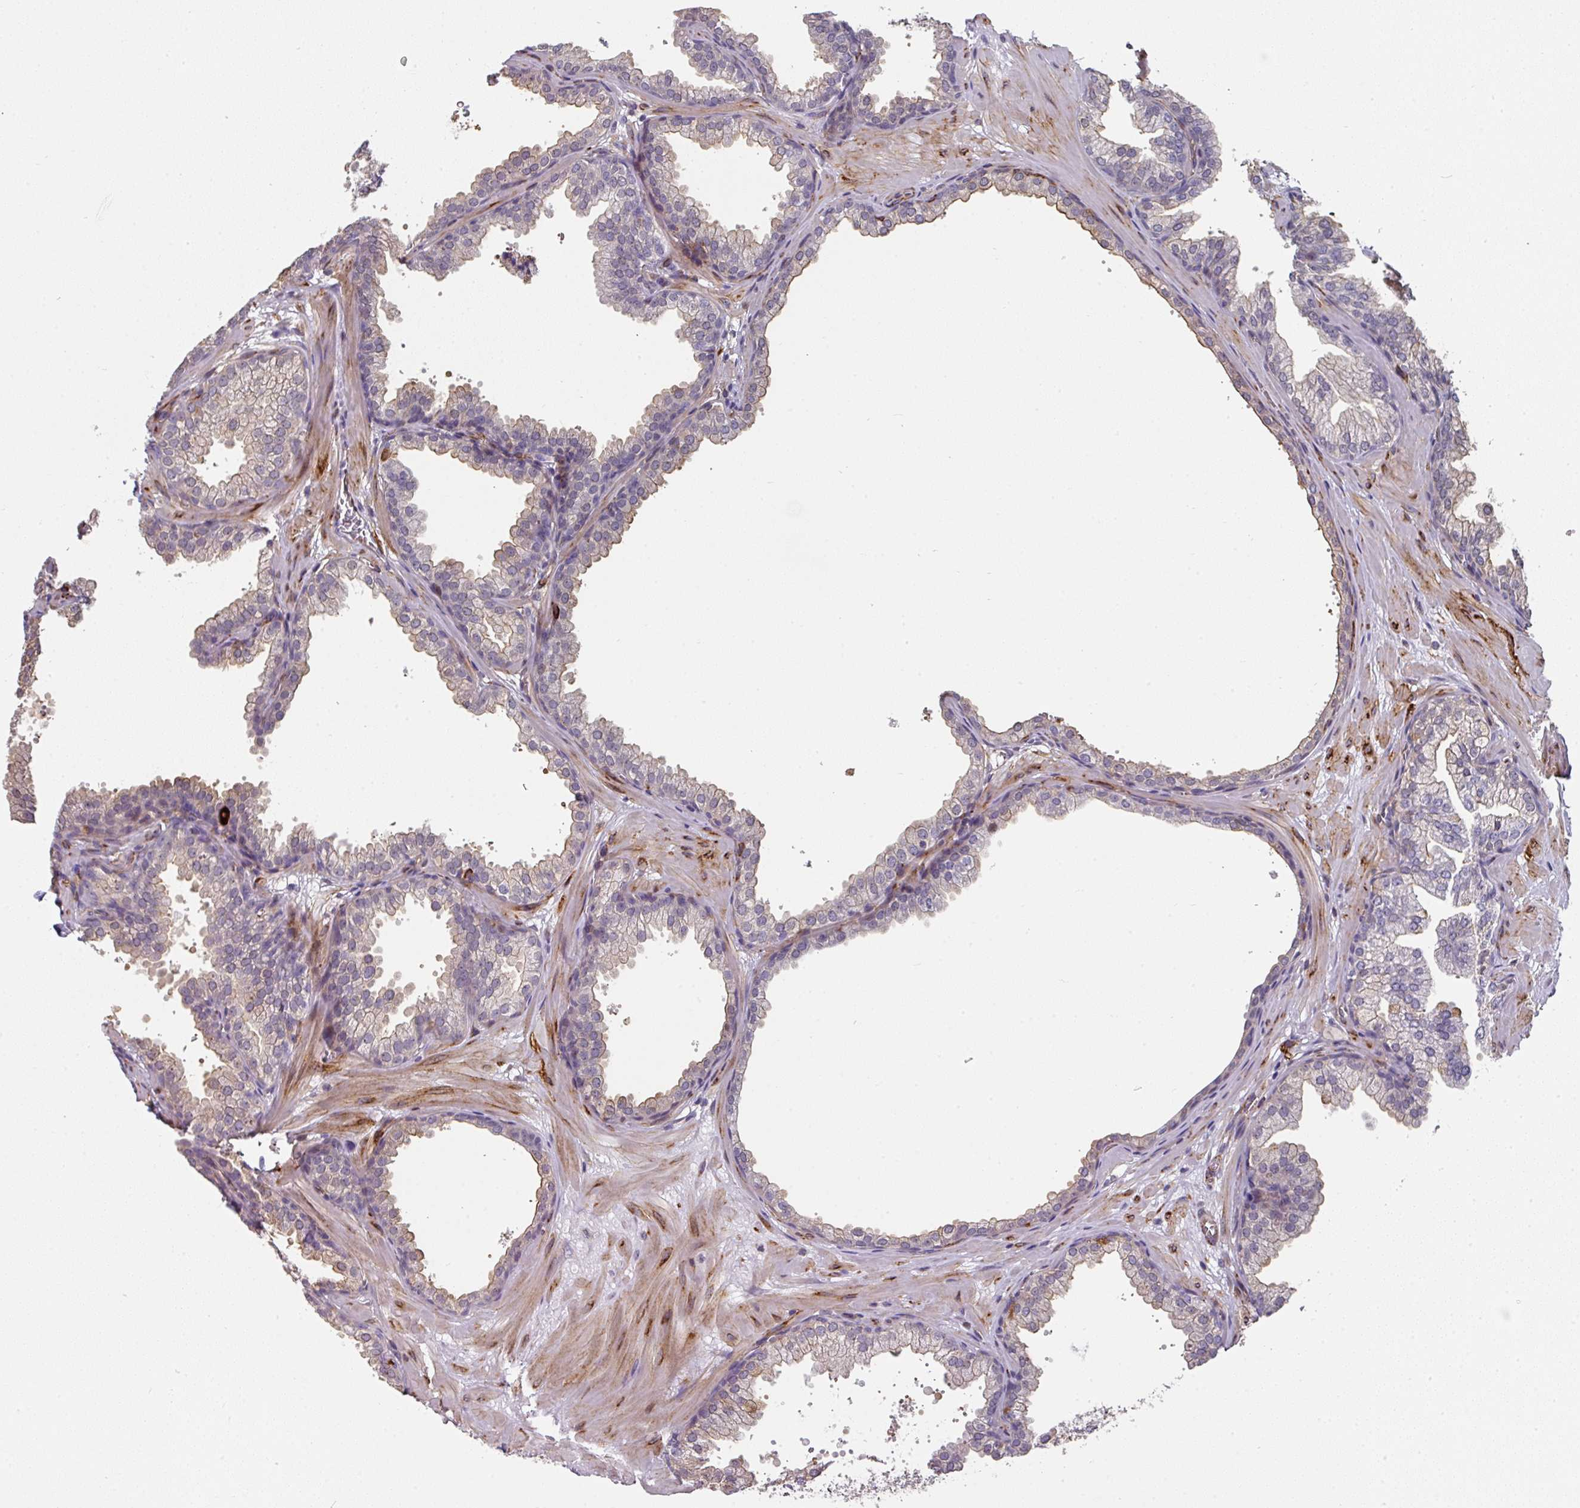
{"staining": {"intensity": "weak", "quantity": "<25%", "location": "cytoplasmic/membranous"}, "tissue": "prostate", "cell_type": "Glandular cells", "image_type": "normal", "snomed": [{"axis": "morphology", "description": "Normal tissue, NOS"}, {"axis": "topography", "description": "Prostate"}], "caption": "High power microscopy micrograph of an immunohistochemistry (IHC) image of normal prostate, revealing no significant positivity in glandular cells. Nuclei are stained in blue.", "gene": "BEND5", "patient": {"sex": "male", "age": 37}}